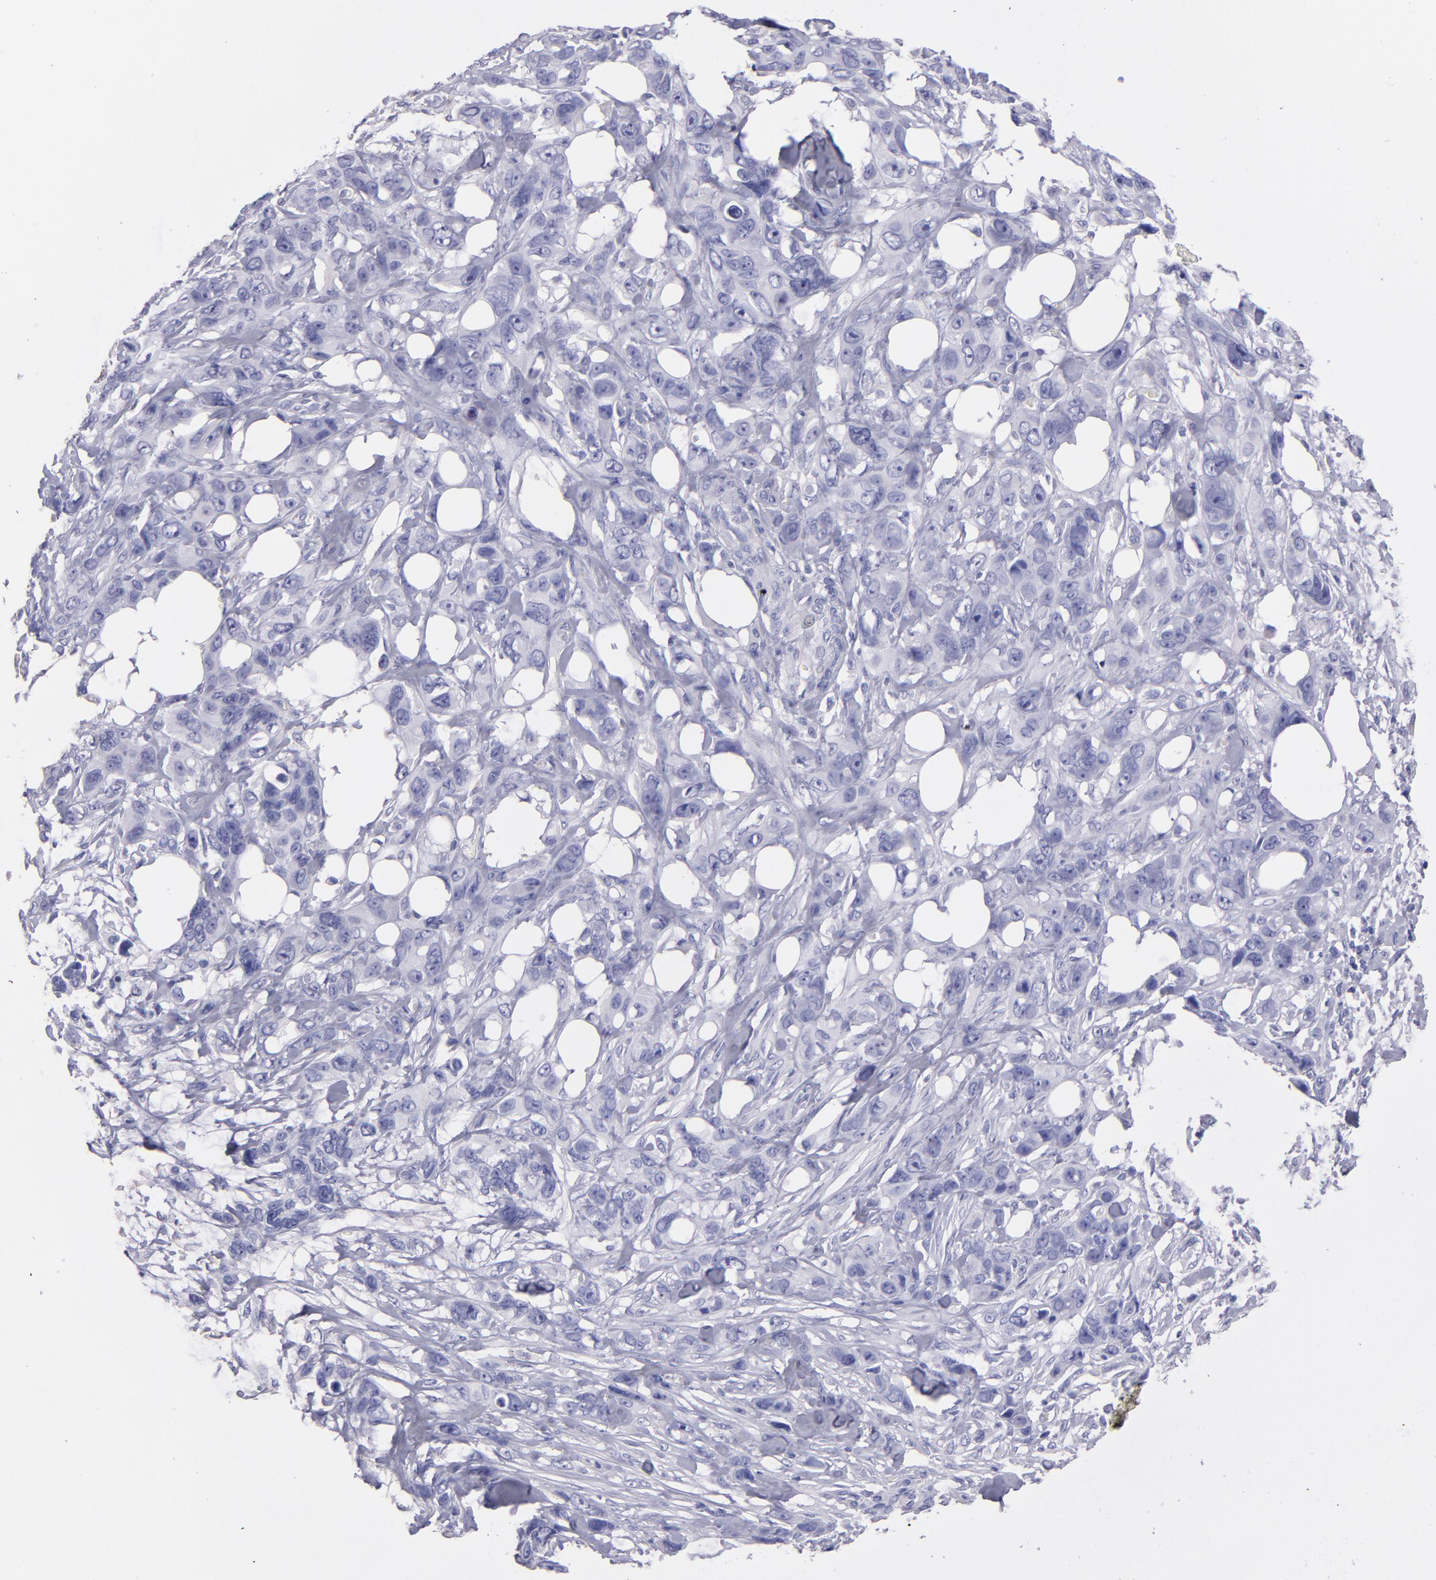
{"staining": {"intensity": "negative", "quantity": "none", "location": "none"}, "tissue": "stomach cancer", "cell_type": "Tumor cells", "image_type": "cancer", "snomed": [{"axis": "morphology", "description": "Adenocarcinoma, NOS"}, {"axis": "topography", "description": "Stomach, upper"}], "caption": "Immunohistochemistry photomicrograph of neoplastic tissue: human stomach cancer stained with DAB (3,3'-diaminobenzidine) reveals no significant protein expression in tumor cells.", "gene": "TG", "patient": {"sex": "male", "age": 47}}